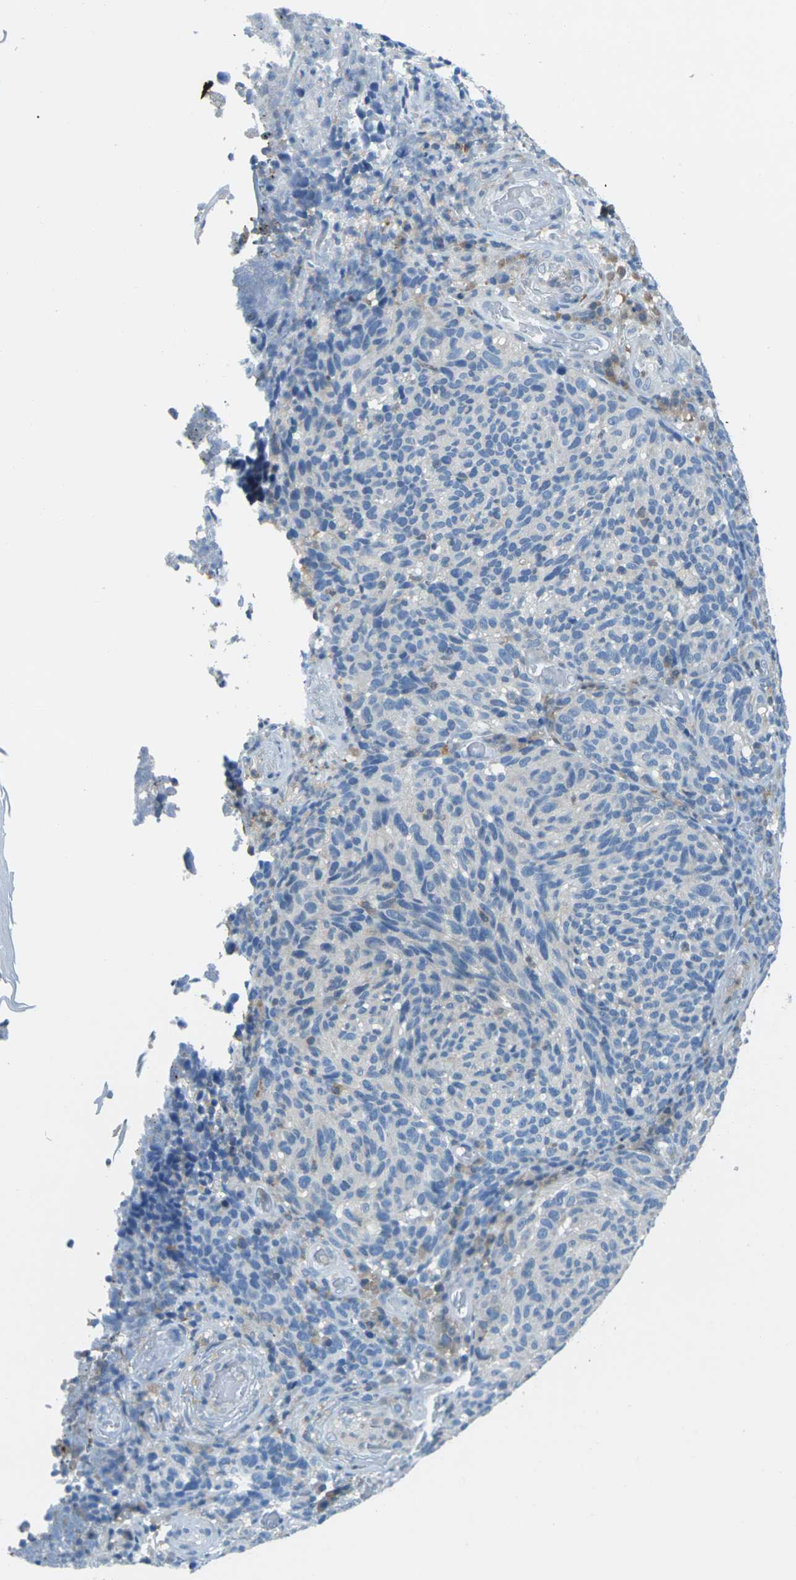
{"staining": {"intensity": "negative", "quantity": "none", "location": "none"}, "tissue": "melanoma", "cell_type": "Tumor cells", "image_type": "cancer", "snomed": [{"axis": "morphology", "description": "Malignant melanoma, NOS"}, {"axis": "topography", "description": "Skin"}], "caption": "Tumor cells are negative for protein expression in human malignant melanoma.", "gene": "NANOS2", "patient": {"sex": "female", "age": 73}}